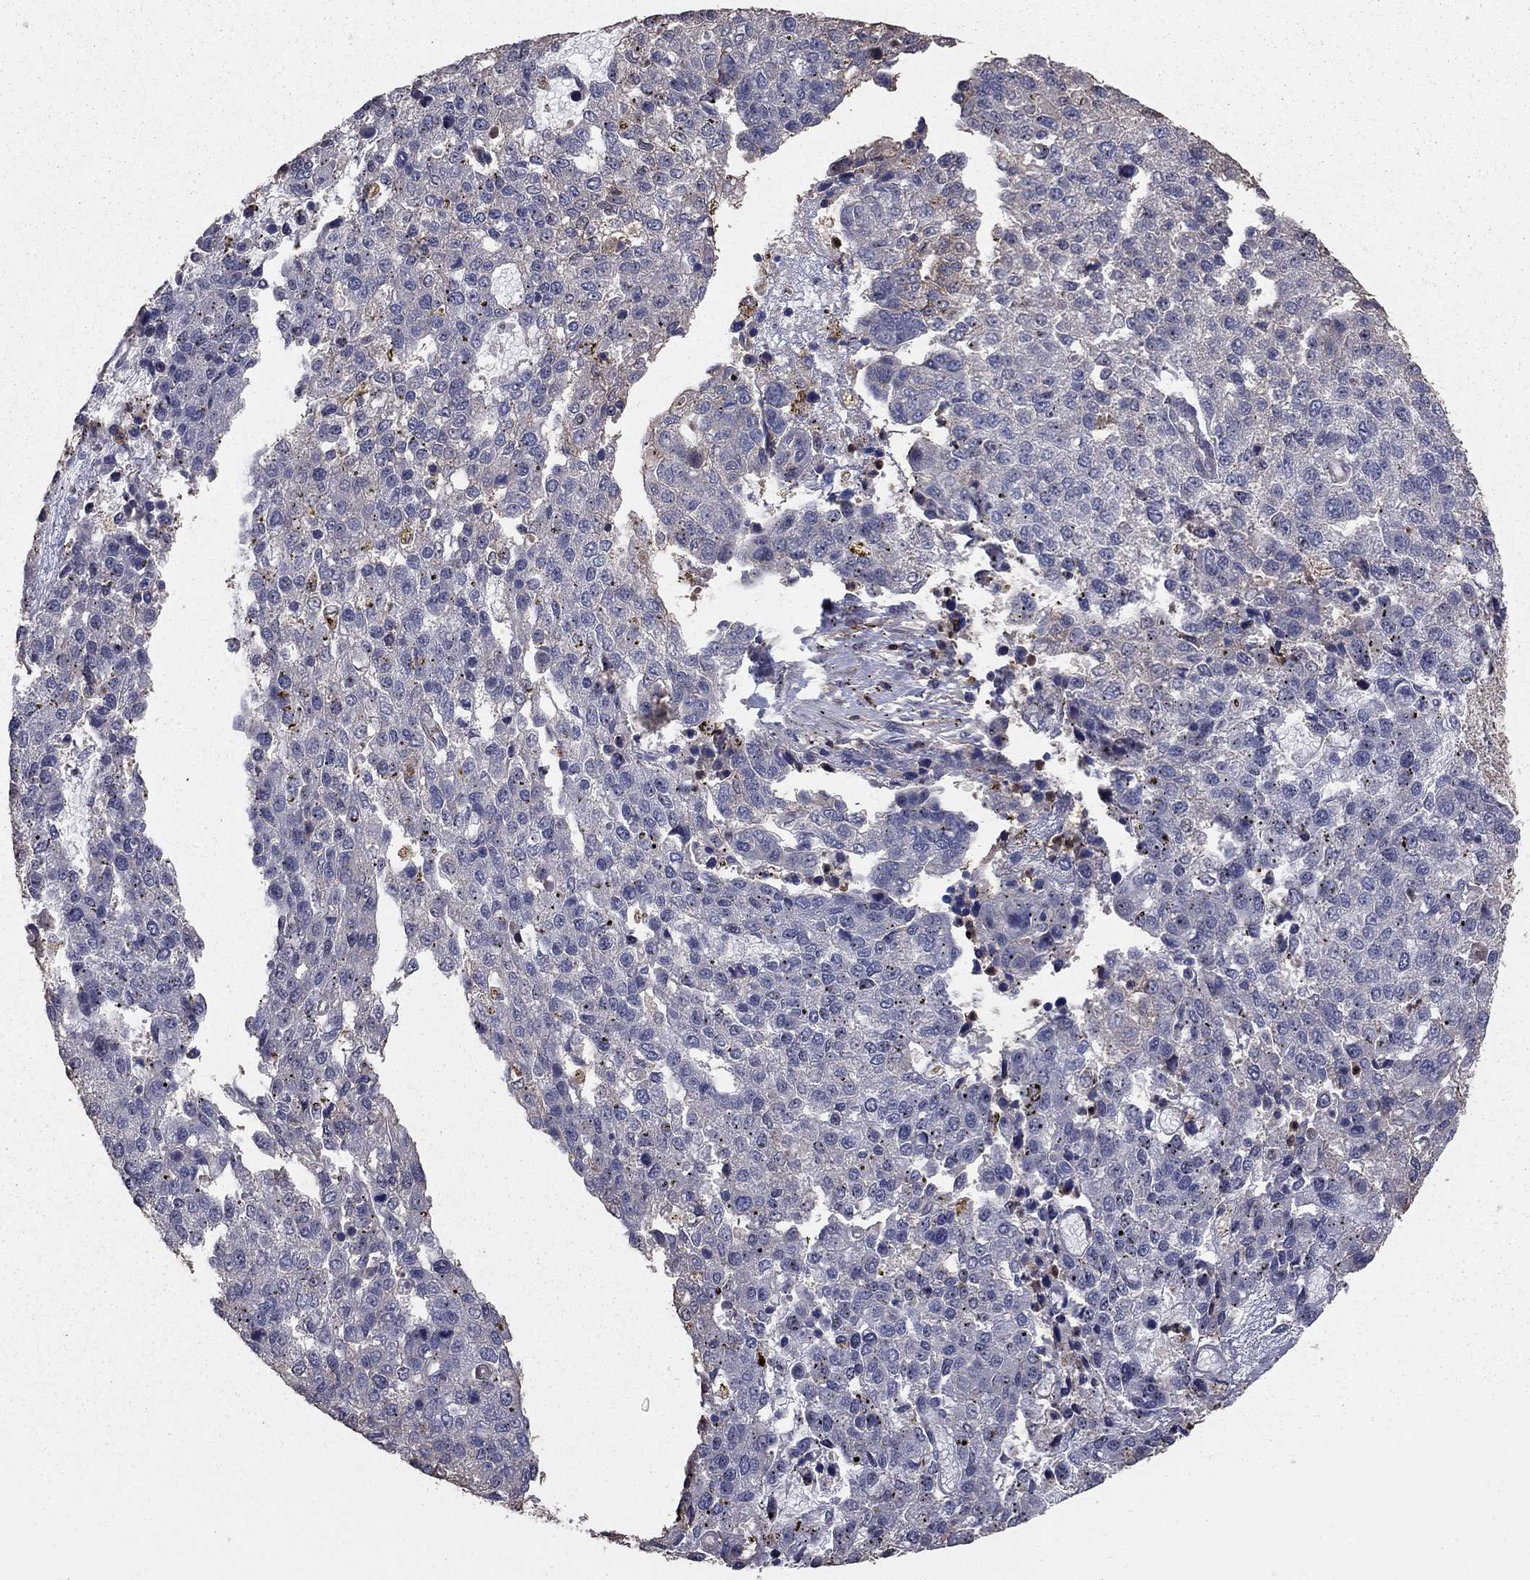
{"staining": {"intensity": "negative", "quantity": "none", "location": "none"}, "tissue": "pancreatic cancer", "cell_type": "Tumor cells", "image_type": "cancer", "snomed": [{"axis": "morphology", "description": "Adenocarcinoma, NOS"}, {"axis": "topography", "description": "Pancreas"}], "caption": "This is an immunohistochemistry (IHC) micrograph of human pancreatic adenocarcinoma. There is no staining in tumor cells.", "gene": "GYG1", "patient": {"sex": "female", "age": 61}}